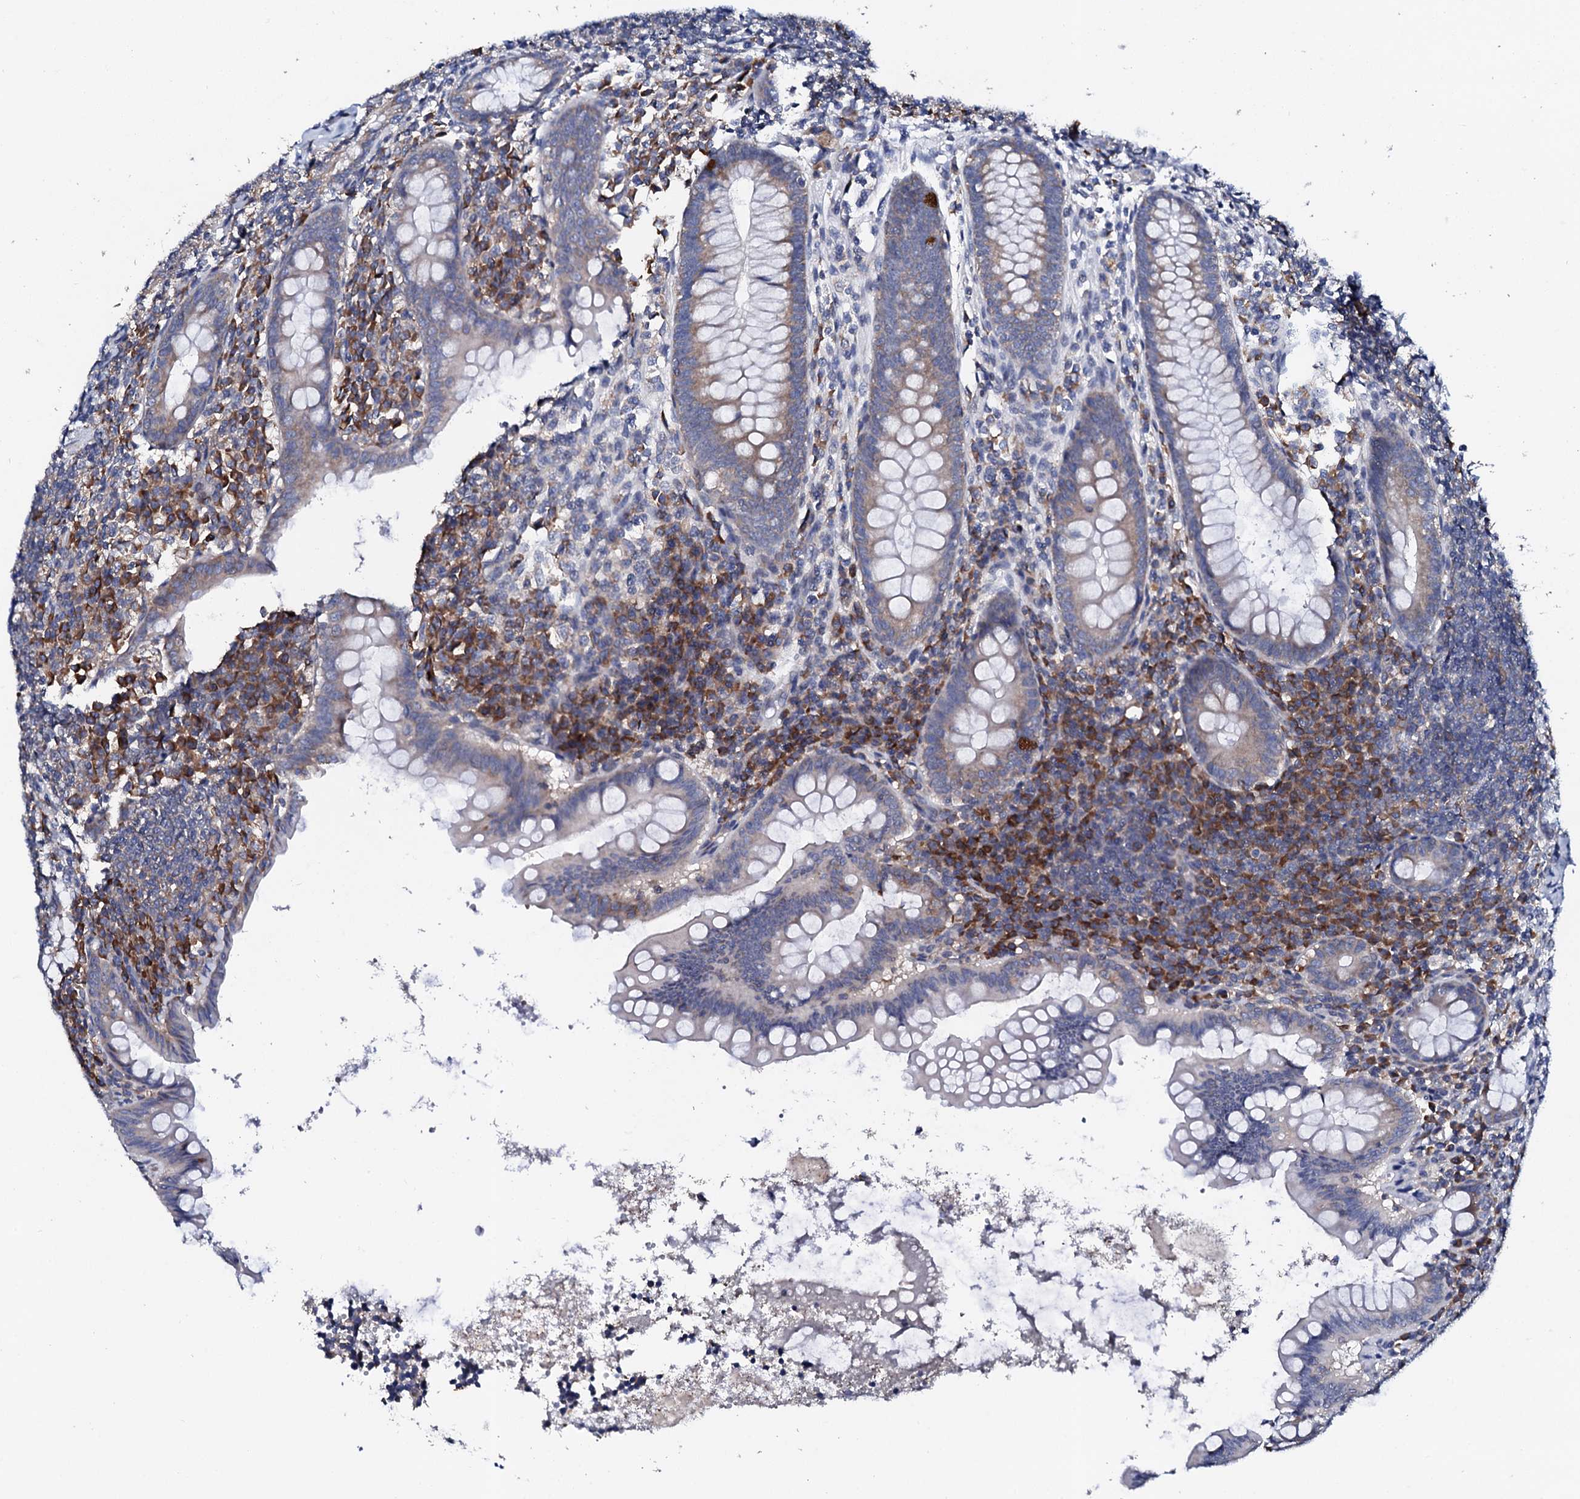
{"staining": {"intensity": "moderate", "quantity": ">75%", "location": "cytoplasmic/membranous"}, "tissue": "appendix", "cell_type": "Glandular cells", "image_type": "normal", "snomed": [{"axis": "morphology", "description": "Normal tissue, NOS"}, {"axis": "topography", "description": "Appendix"}], "caption": "A brown stain highlights moderate cytoplasmic/membranous positivity of a protein in glandular cells of benign human appendix.", "gene": "NUP58", "patient": {"sex": "female", "age": 33}}